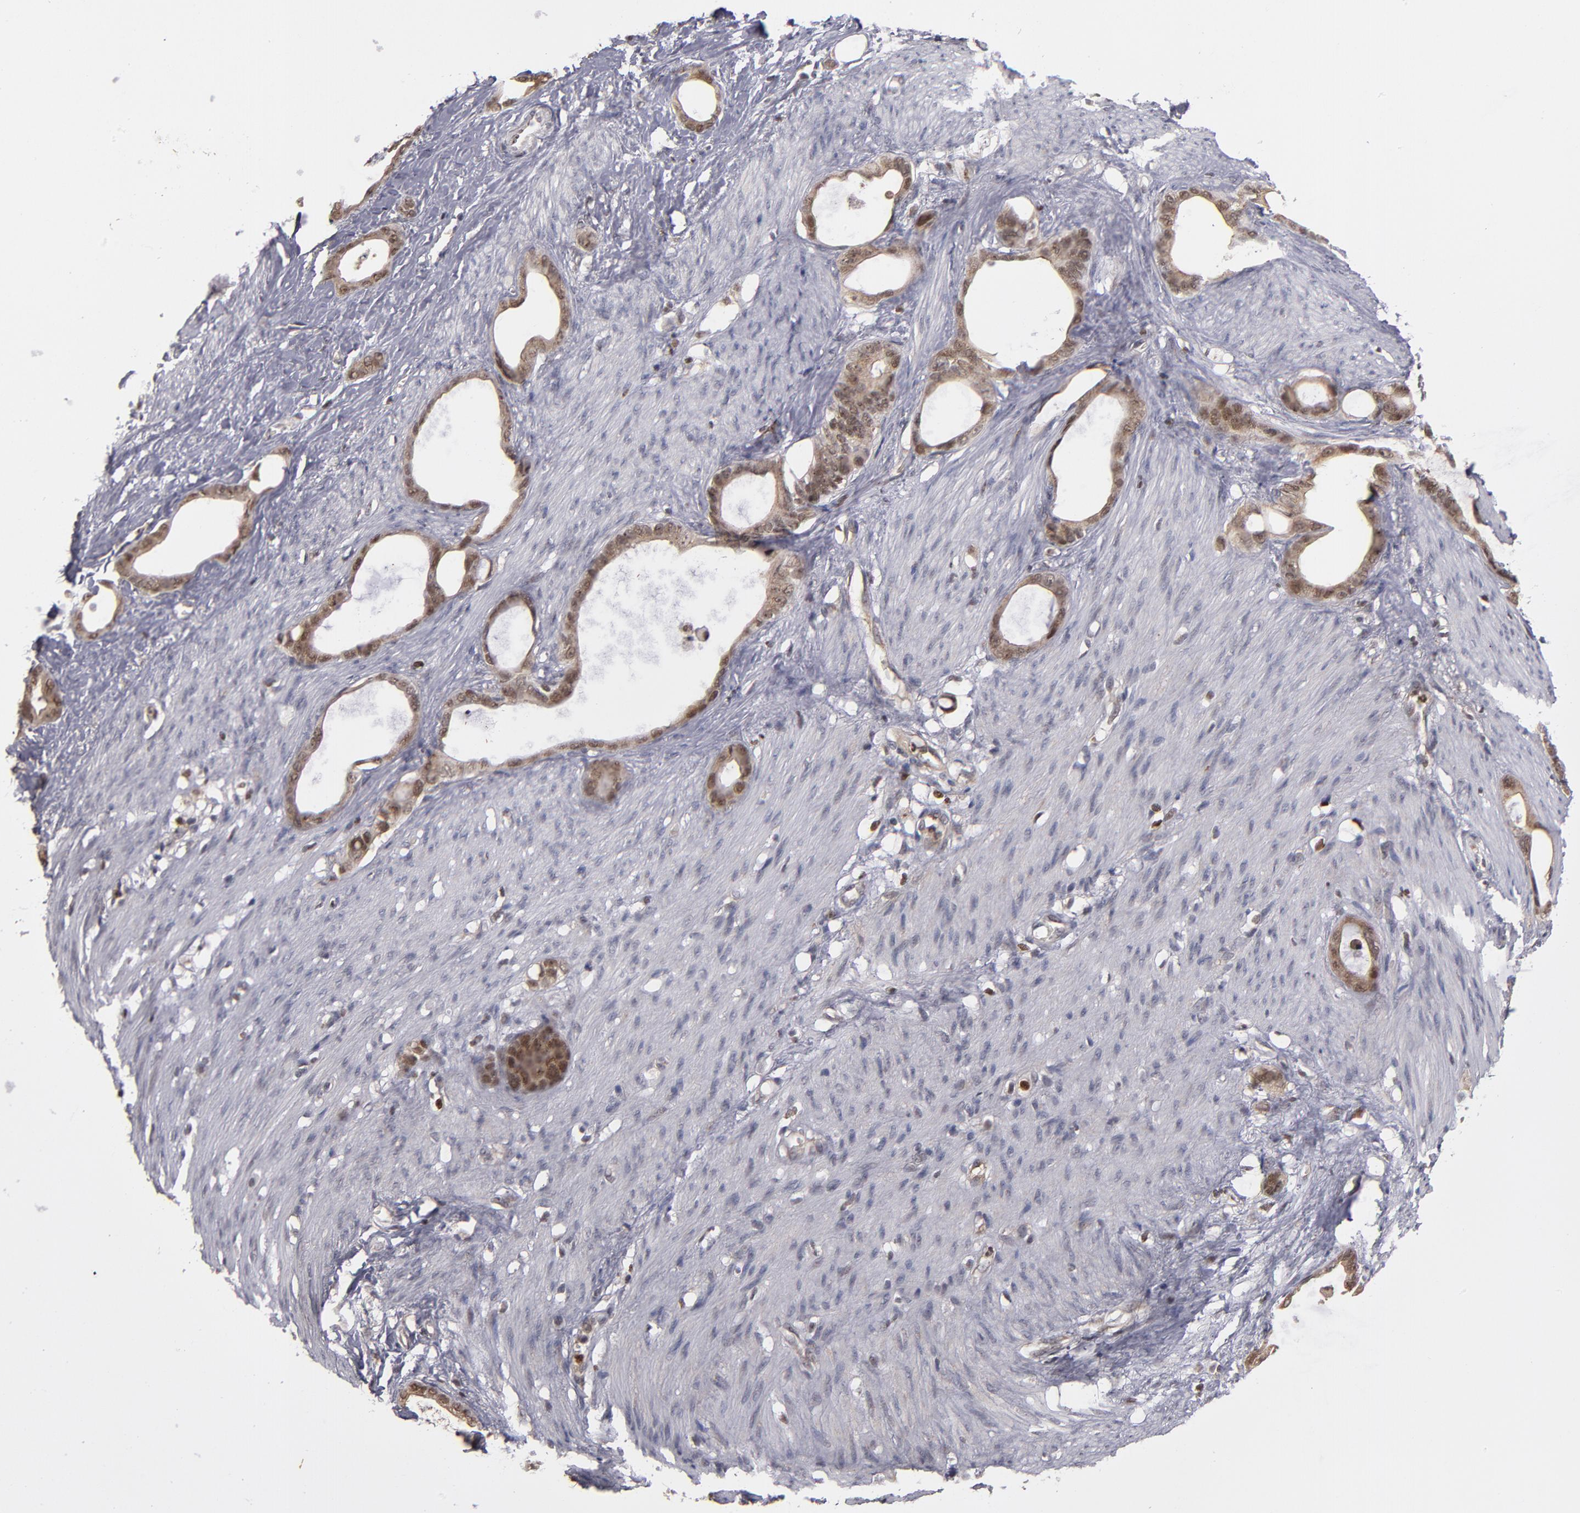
{"staining": {"intensity": "weak", "quantity": ">75%", "location": "nuclear"}, "tissue": "stomach cancer", "cell_type": "Tumor cells", "image_type": "cancer", "snomed": [{"axis": "morphology", "description": "Adenocarcinoma, NOS"}, {"axis": "topography", "description": "Stomach"}], "caption": "Immunohistochemical staining of human stomach cancer (adenocarcinoma) displays weak nuclear protein expression in approximately >75% of tumor cells. (Stains: DAB (3,3'-diaminobenzidine) in brown, nuclei in blue, Microscopy: brightfield microscopy at high magnification).", "gene": "KDM6A", "patient": {"sex": "female", "age": 75}}